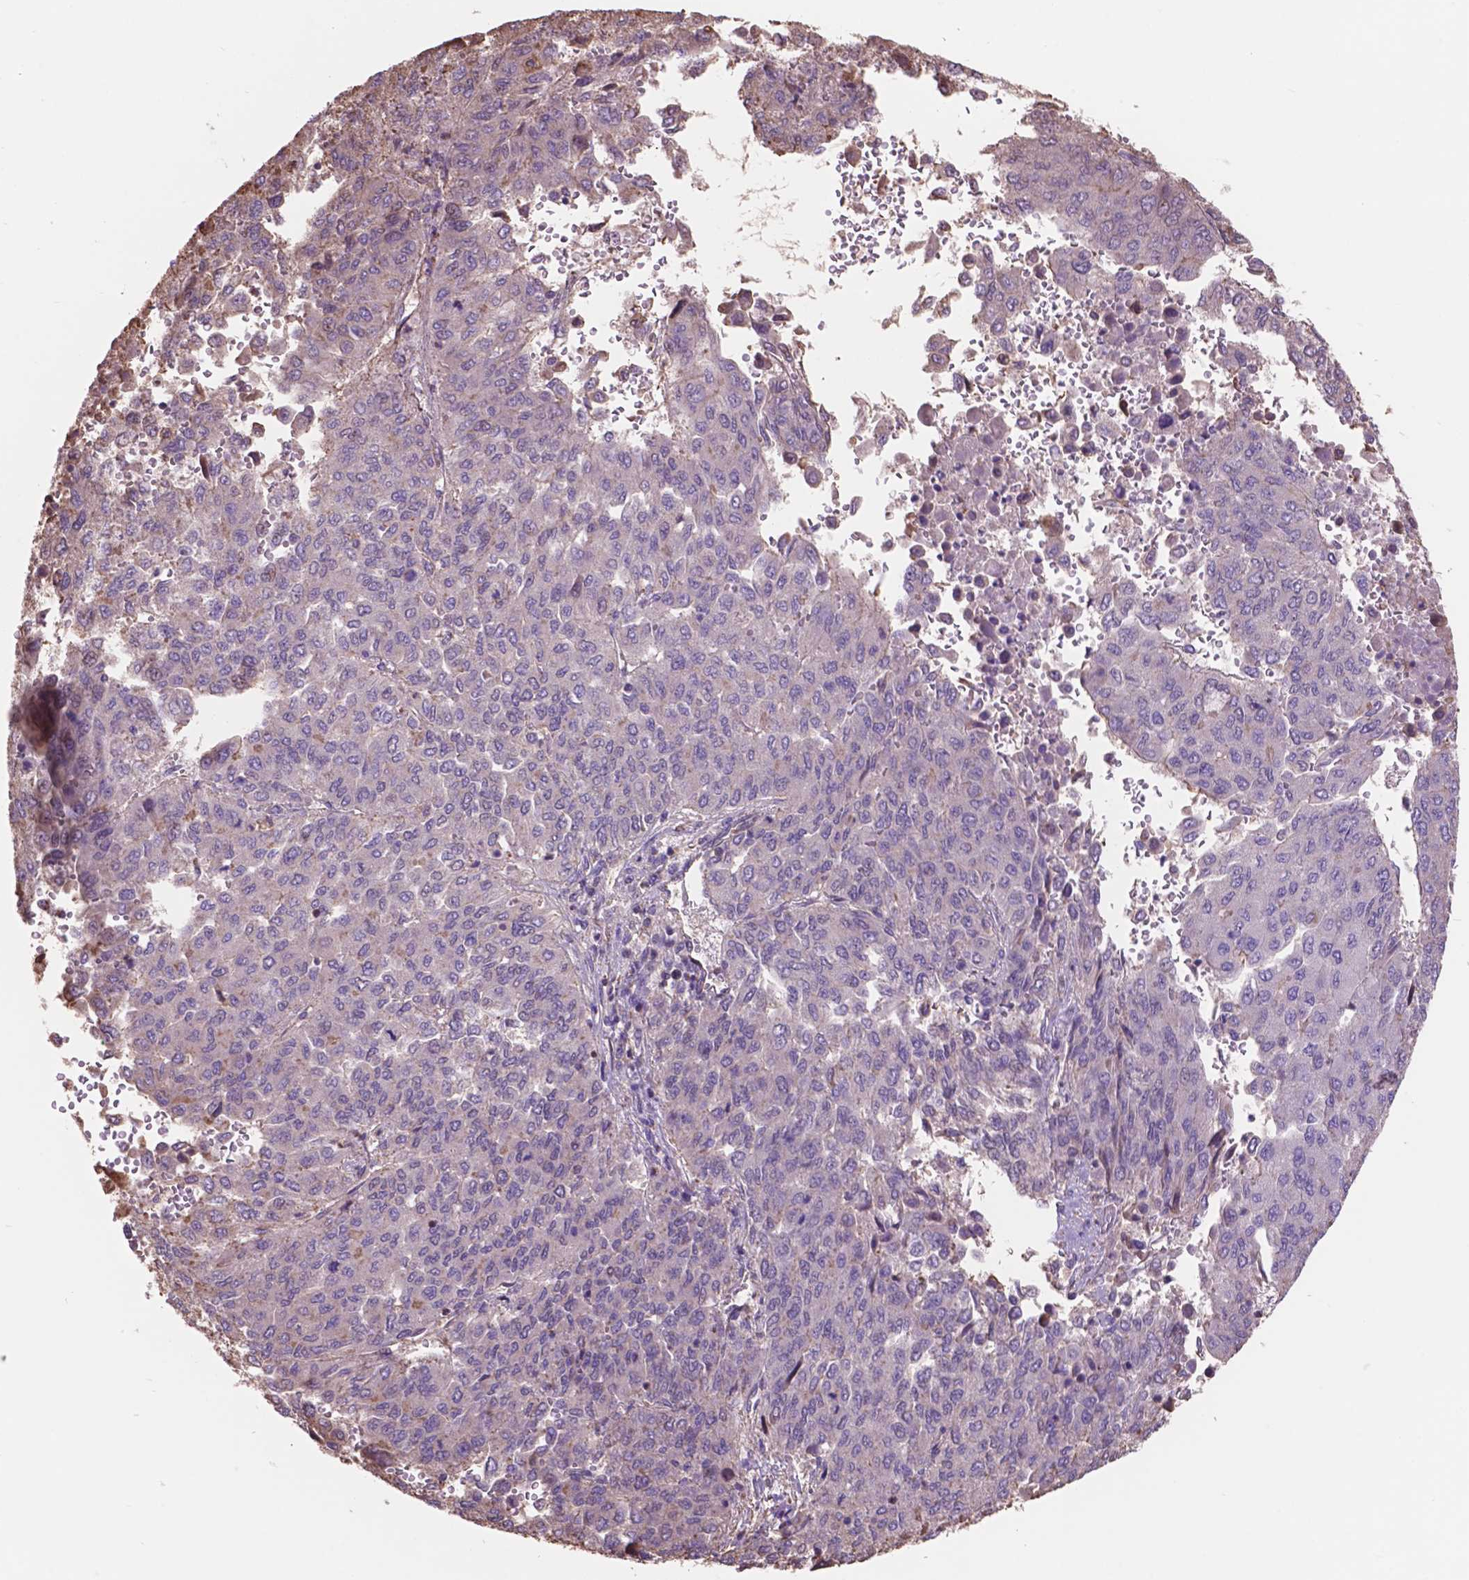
{"staining": {"intensity": "negative", "quantity": "none", "location": "none"}, "tissue": "liver cancer", "cell_type": "Tumor cells", "image_type": "cancer", "snomed": [{"axis": "morphology", "description": "Carcinoma, Hepatocellular, NOS"}, {"axis": "topography", "description": "Liver"}], "caption": "IHC photomicrograph of liver hepatocellular carcinoma stained for a protein (brown), which displays no expression in tumor cells.", "gene": "NIPA2", "patient": {"sex": "female", "age": 41}}